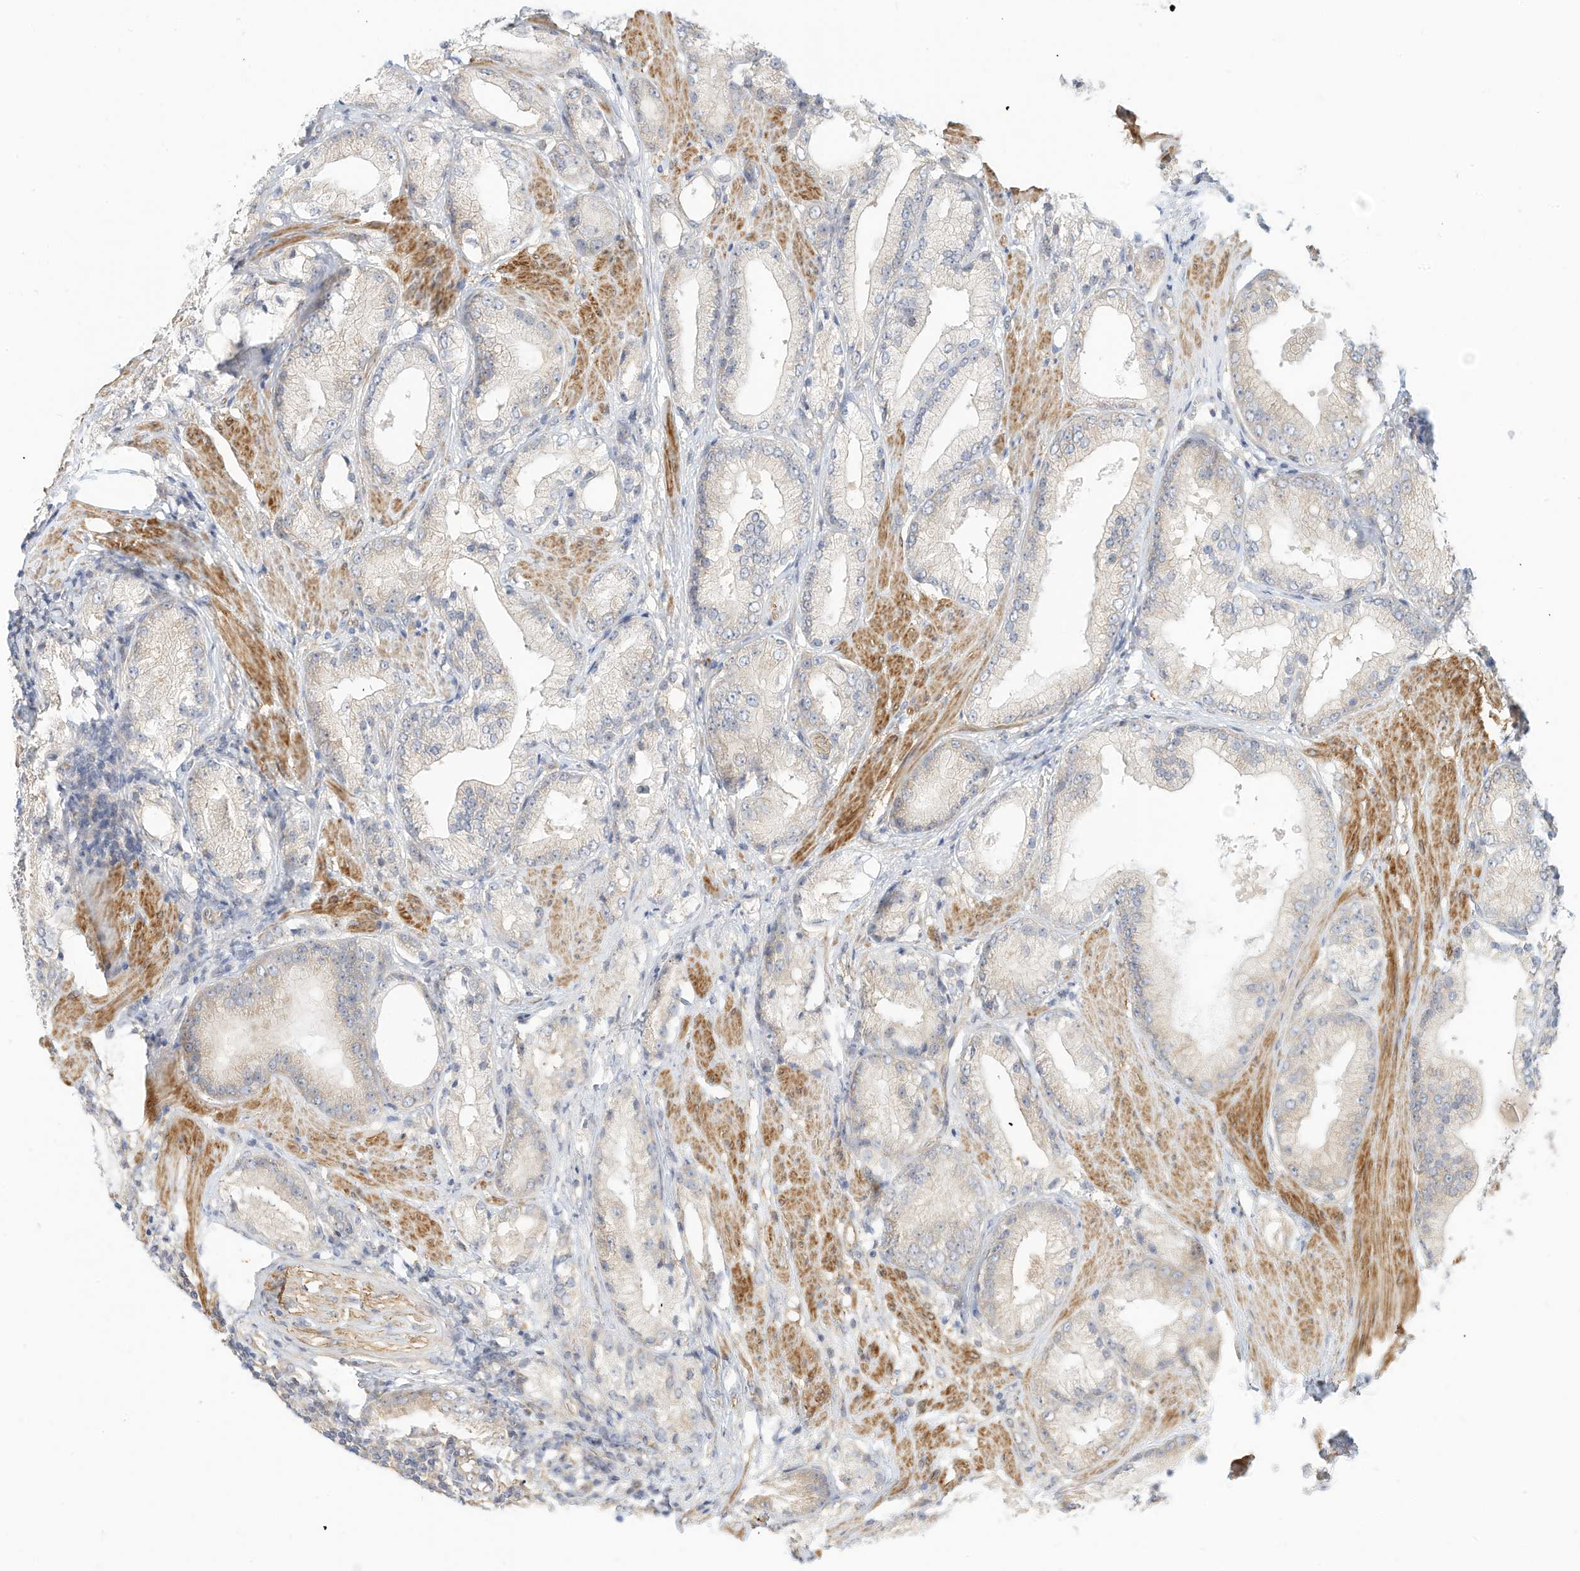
{"staining": {"intensity": "negative", "quantity": "none", "location": "none"}, "tissue": "prostate cancer", "cell_type": "Tumor cells", "image_type": "cancer", "snomed": [{"axis": "morphology", "description": "Adenocarcinoma, Low grade"}, {"axis": "topography", "description": "Prostate"}], "caption": "A high-resolution image shows IHC staining of prostate cancer (low-grade adenocarcinoma), which demonstrates no significant expression in tumor cells.", "gene": "OFD1", "patient": {"sex": "male", "age": 67}}